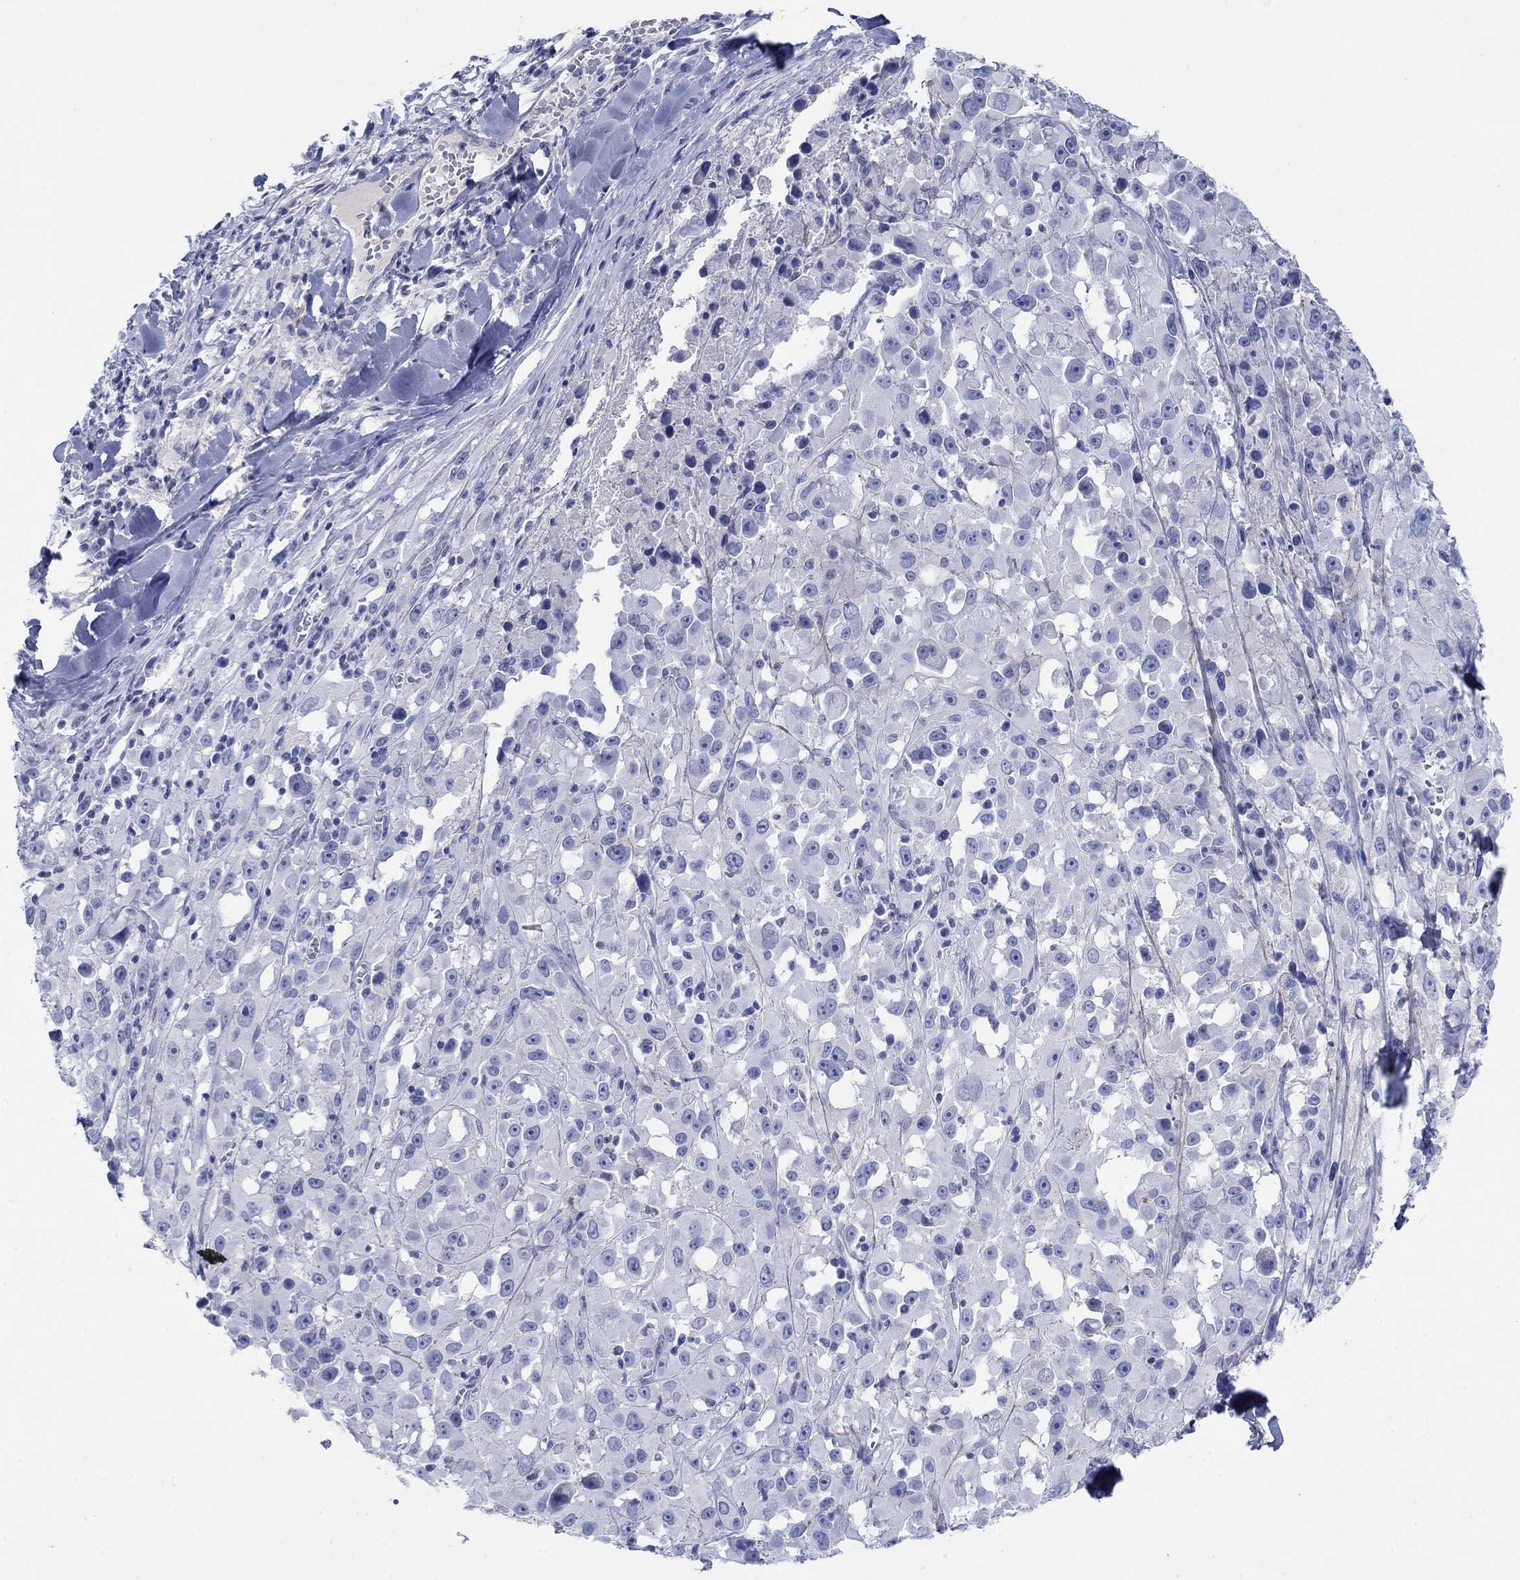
{"staining": {"intensity": "negative", "quantity": "none", "location": "none"}, "tissue": "melanoma", "cell_type": "Tumor cells", "image_type": "cancer", "snomed": [{"axis": "morphology", "description": "Malignant melanoma, Metastatic site"}, {"axis": "topography", "description": "Lymph node"}], "caption": "High power microscopy image of an immunohistochemistry histopathology image of melanoma, revealing no significant staining in tumor cells.", "gene": "PDYN", "patient": {"sex": "male", "age": 50}}